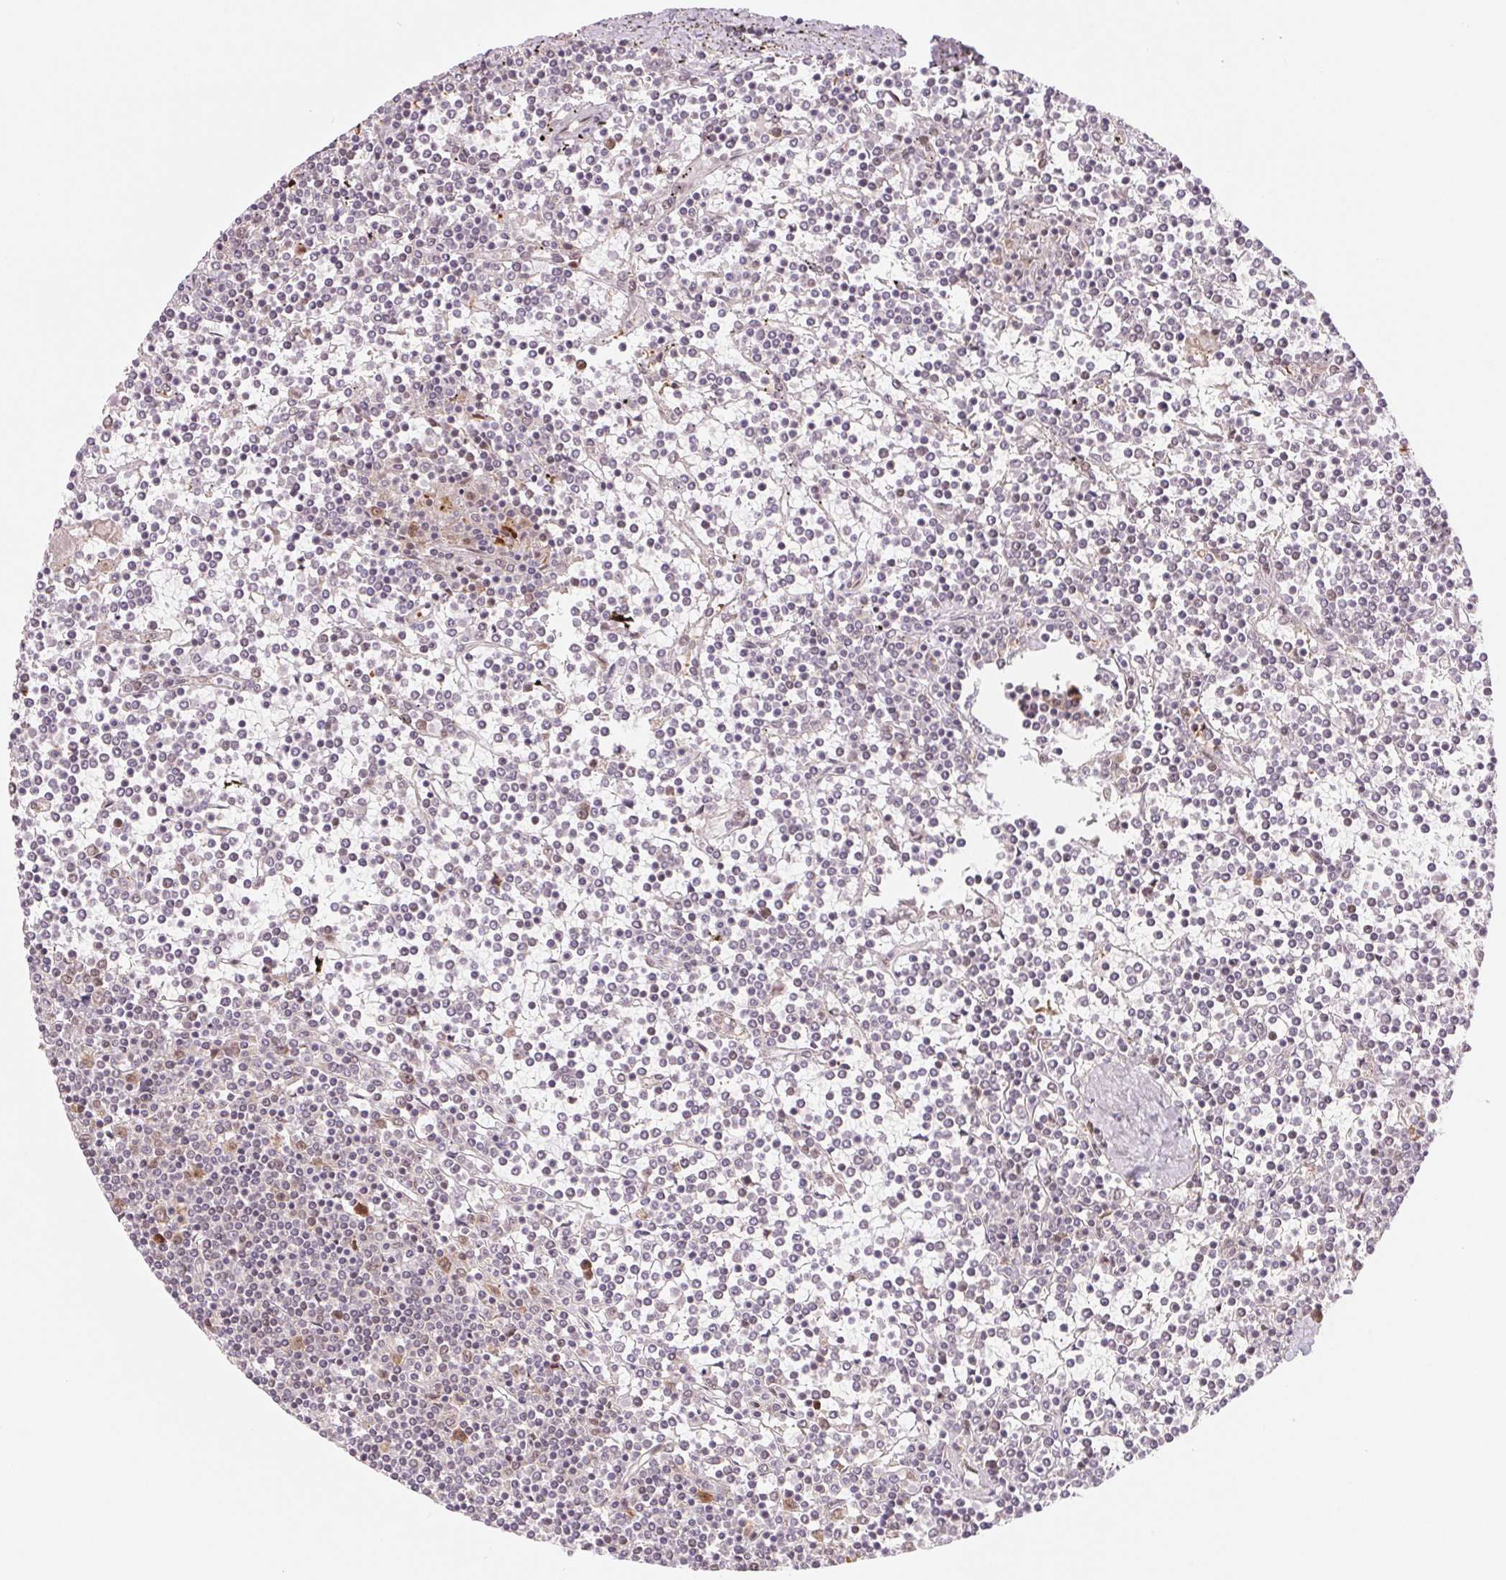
{"staining": {"intensity": "negative", "quantity": "none", "location": "none"}, "tissue": "lymphoma", "cell_type": "Tumor cells", "image_type": "cancer", "snomed": [{"axis": "morphology", "description": "Malignant lymphoma, non-Hodgkin's type, Low grade"}, {"axis": "topography", "description": "Spleen"}], "caption": "The photomicrograph shows no significant staining in tumor cells of lymphoma.", "gene": "DNAJB6", "patient": {"sex": "female", "age": 19}}